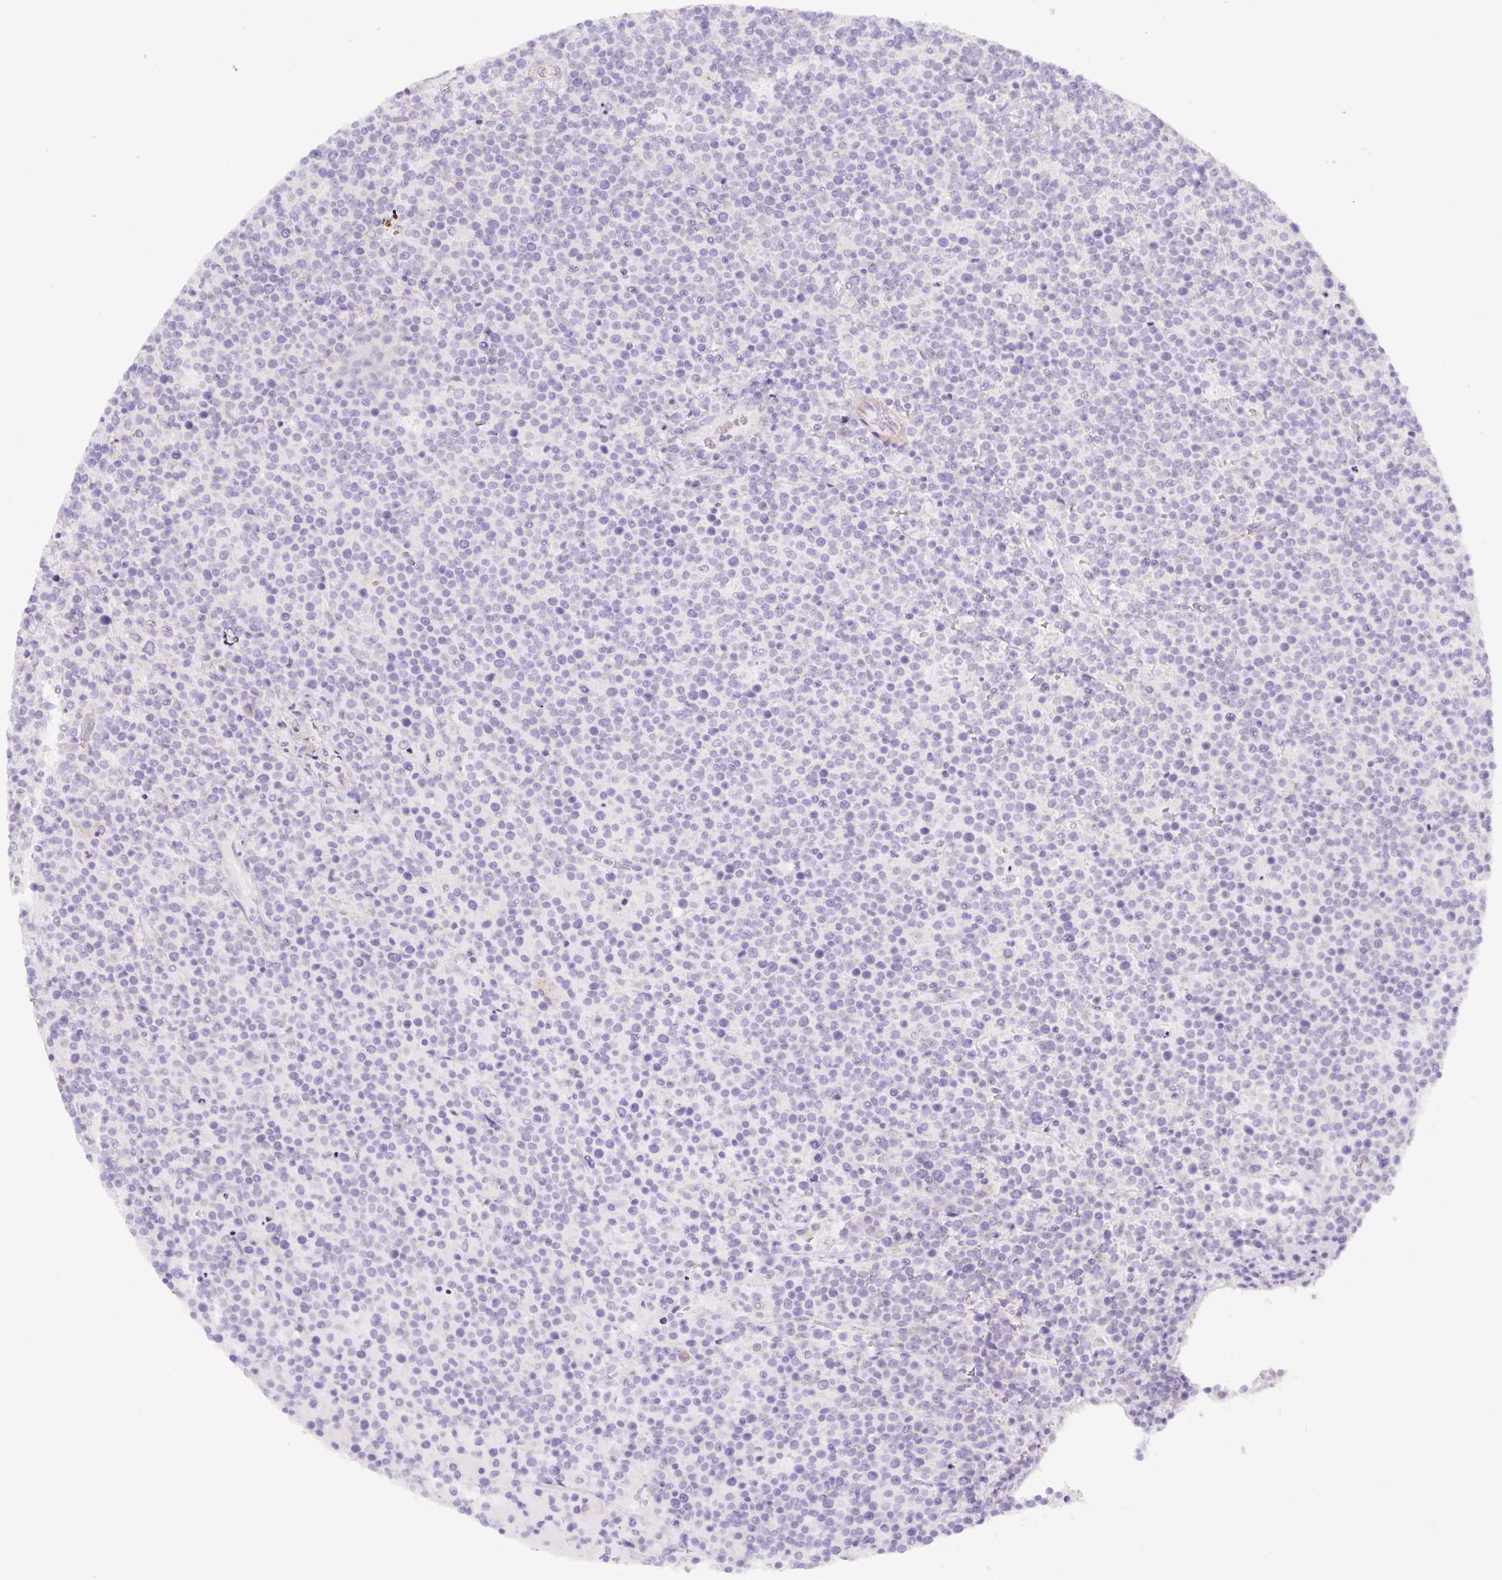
{"staining": {"intensity": "negative", "quantity": "none", "location": "none"}, "tissue": "lymphoma", "cell_type": "Tumor cells", "image_type": "cancer", "snomed": [{"axis": "morphology", "description": "Malignant lymphoma, non-Hodgkin's type, High grade"}, {"axis": "topography", "description": "Lymph node"}], "caption": "Immunohistochemical staining of high-grade malignant lymphoma, non-Hodgkin's type shows no significant expression in tumor cells.", "gene": "ERAP2", "patient": {"sex": "male", "age": 61}}